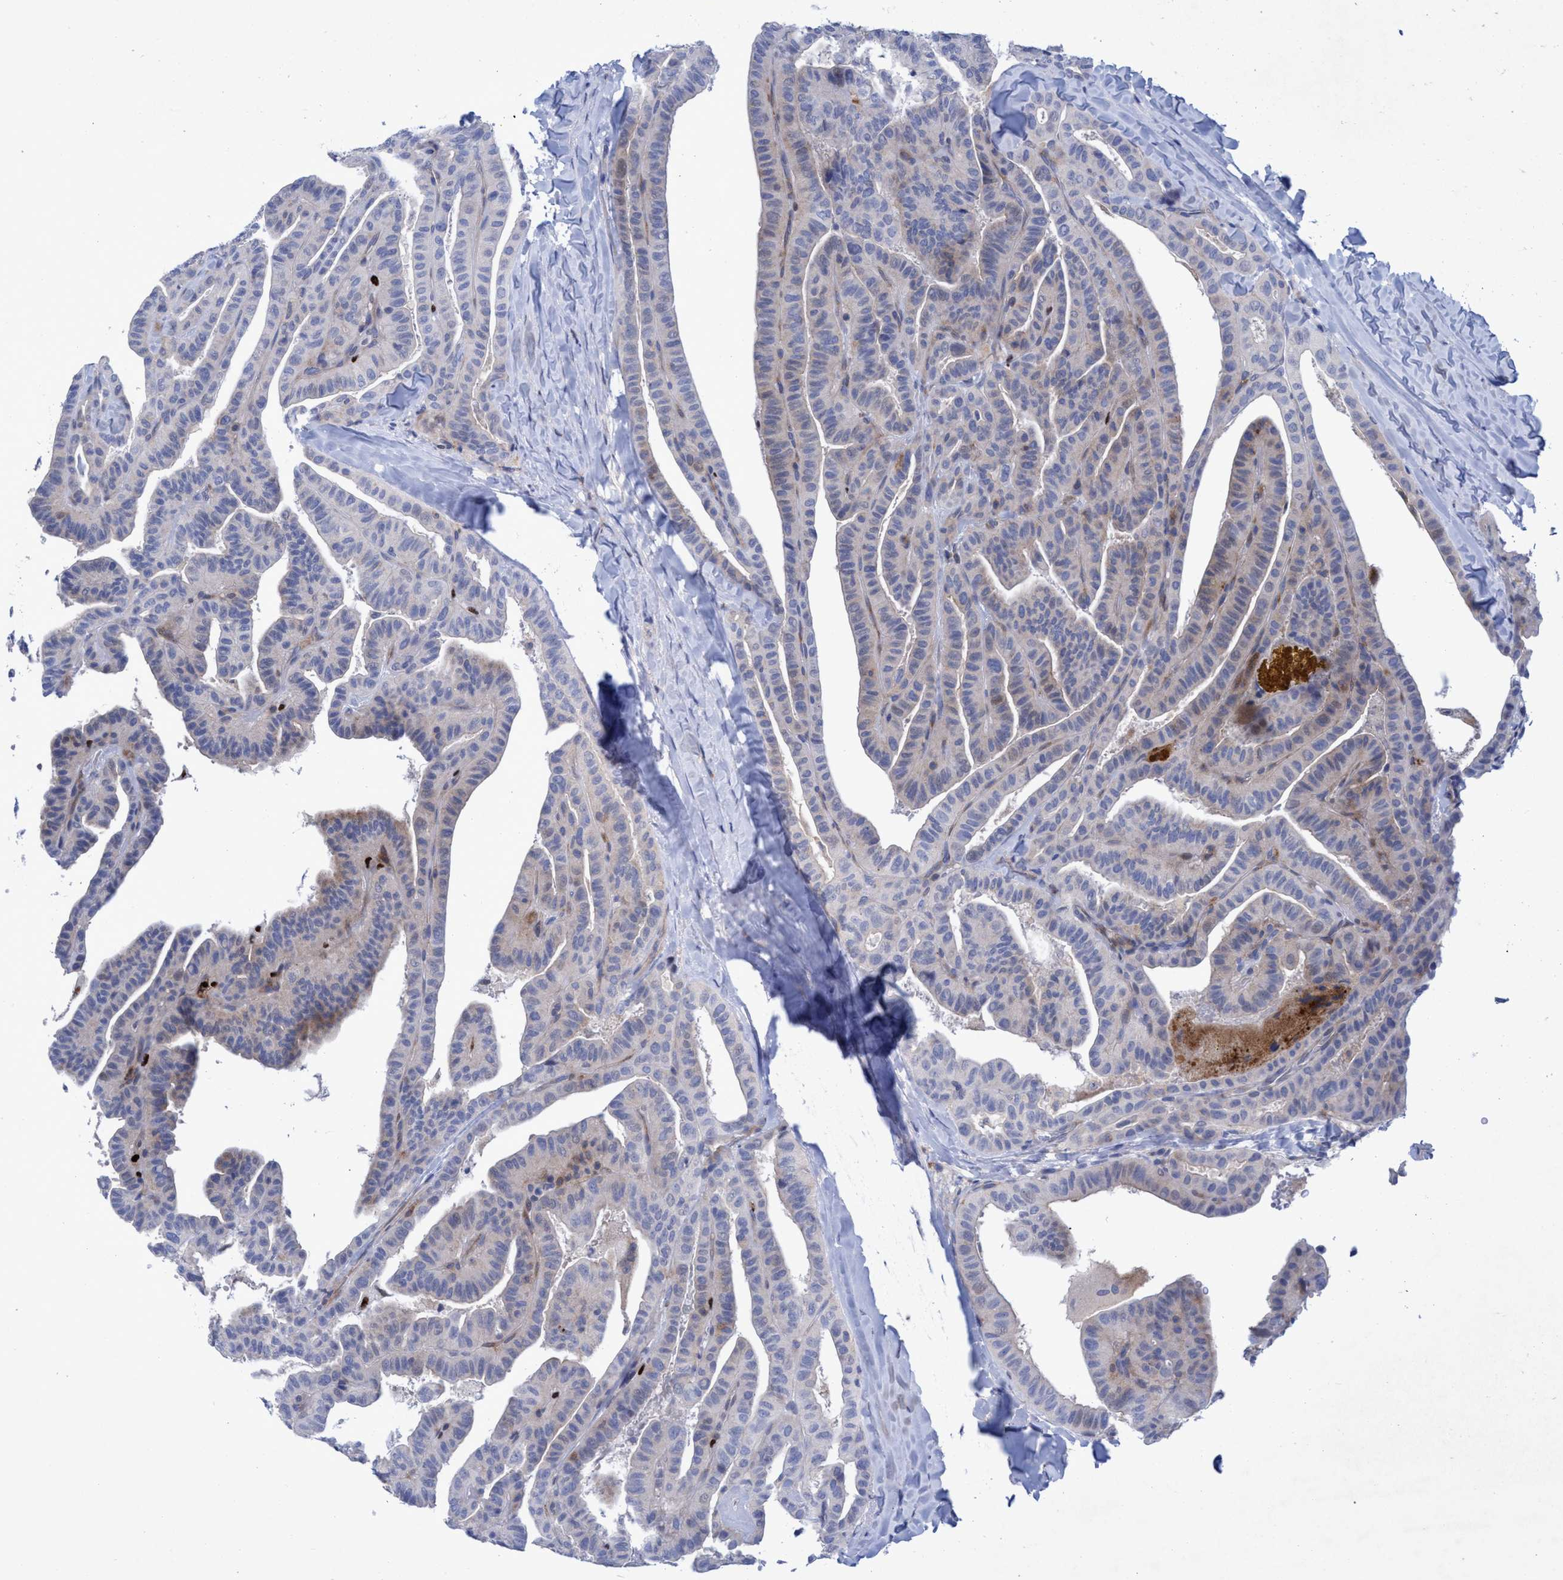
{"staining": {"intensity": "weak", "quantity": "<25%", "location": "cytoplasmic/membranous"}, "tissue": "thyroid cancer", "cell_type": "Tumor cells", "image_type": "cancer", "snomed": [{"axis": "morphology", "description": "Papillary adenocarcinoma, NOS"}, {"axis": "topography", "description": "Thyroid gland"}], "caption": "High magnification brightfield microscopy of thyroid papillary adenocarcinoma stained with DAB (3,3'-diaminobenzidine) (brown) and counterstained with hematoxylin (blue): tumor cells show no significant staining.", "gene": "R3HCC1", "patient": {"sex": "male", "age": 77}}